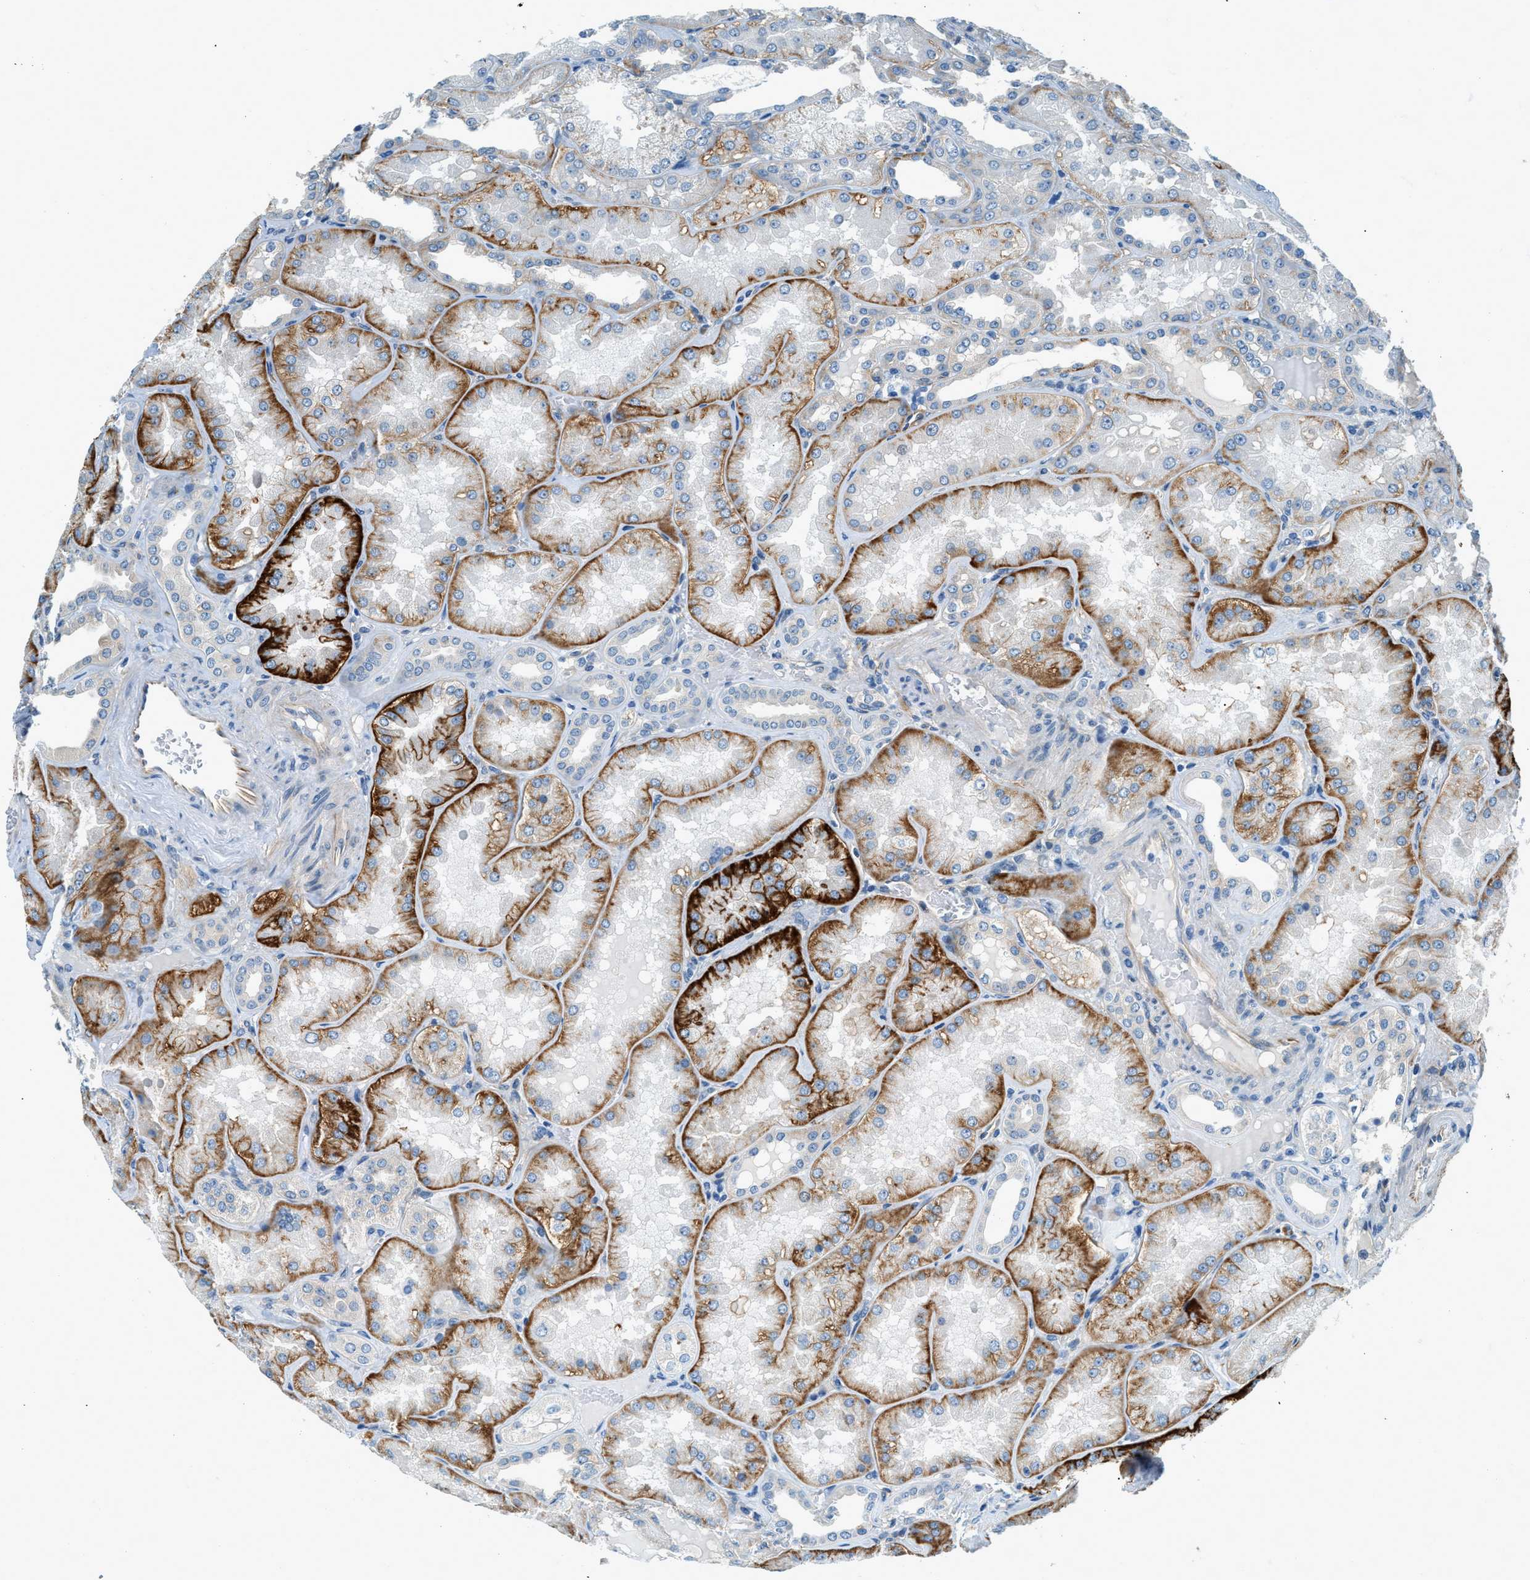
{"staining": {"intensity": "moderate", "quantity": "25%-75%", "location": "cytoplasmic/membranous"}, "tissue": "kidney", "cell_type": "Cells in glomeruli", "image_type": "normal", "snomed": [{"axis": "morphology", "description": "Normal tissue, NOS"}, {"axis": "topography", "description": "Kidney"}], "caption": "A brown stain labels moderate cytoplasmic/membranous expression of a protein in cells in glomeruli of unremarkable kidney.", "gene": "ZNF367", "patient": {"sex": "female", "age": 56}}